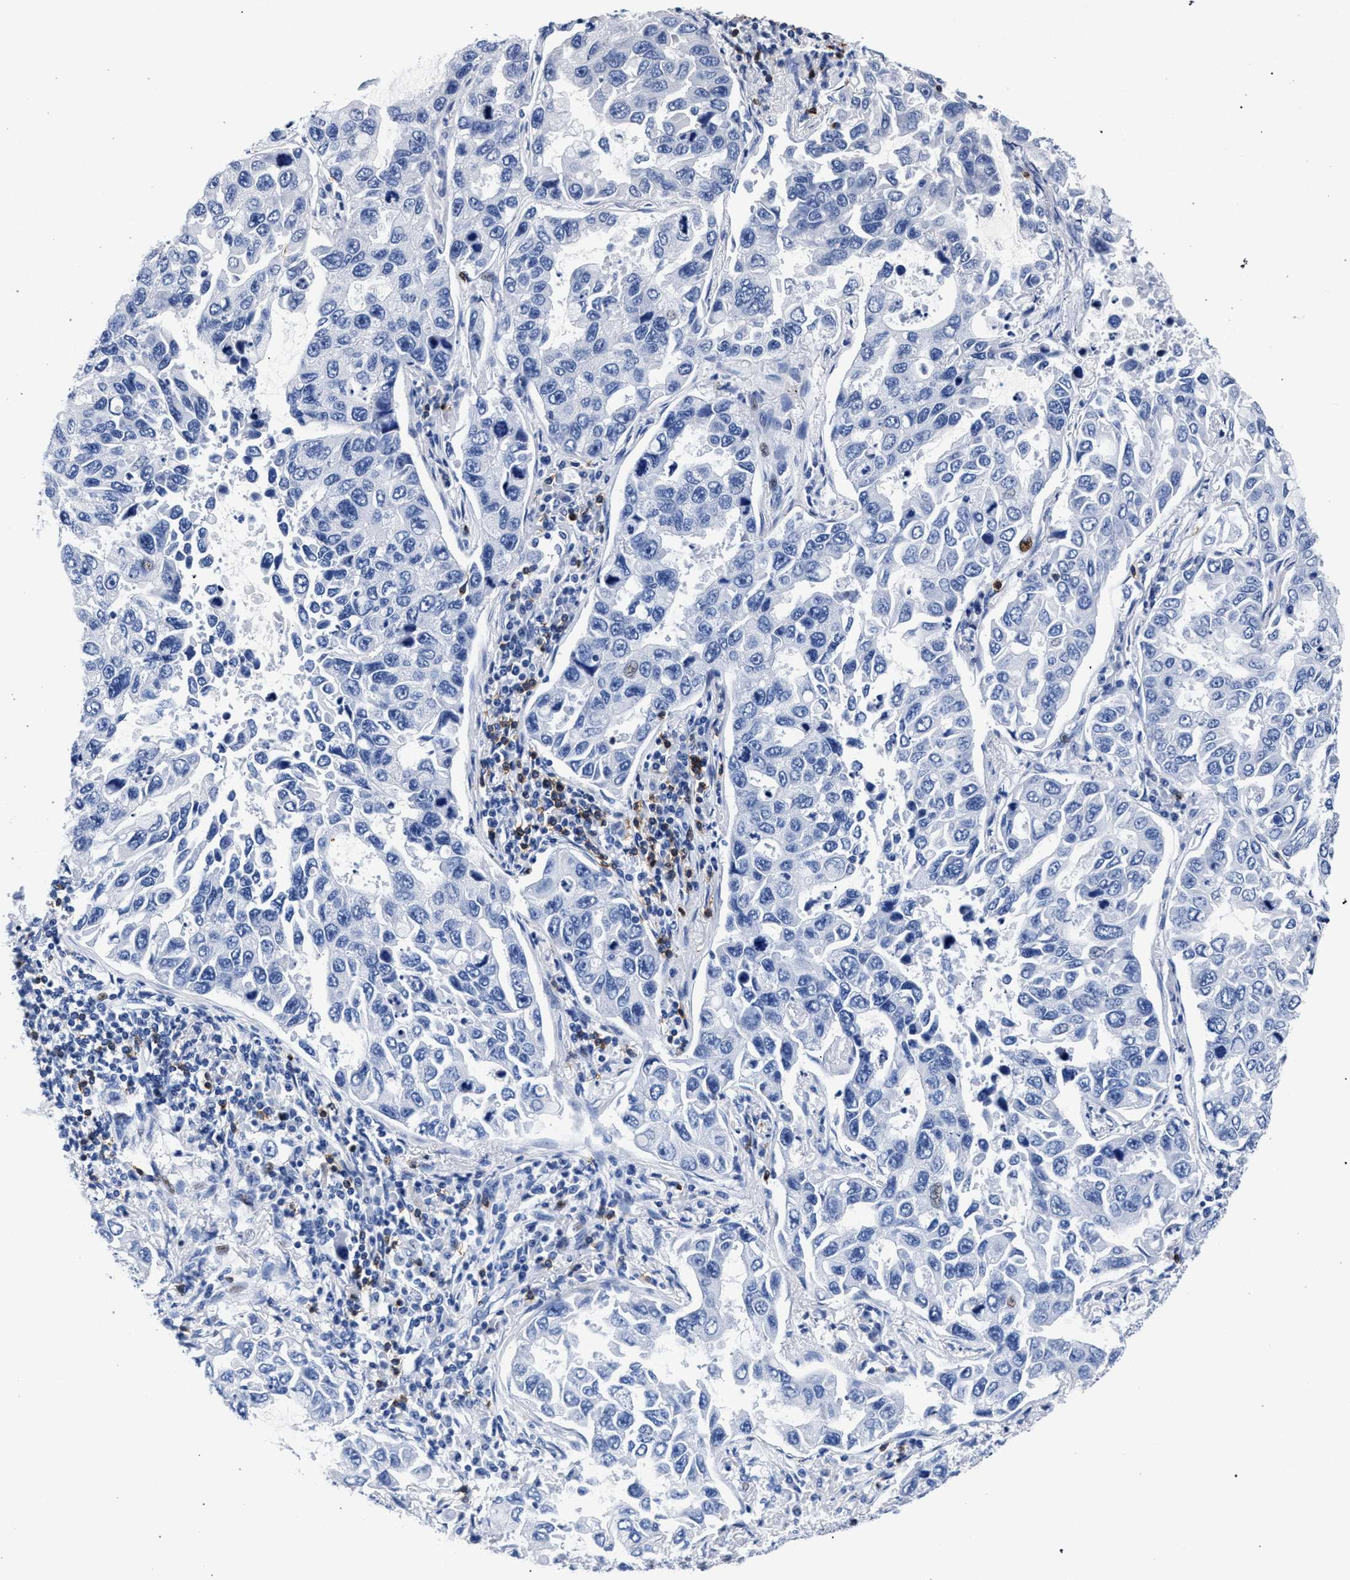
{"staining": {"intensity": "negative", "quantity": "none", "location": "none"}, "tissue": "lung cancer", "cell_type": "Tumor cells", "image_type": "cancer", "snomed": [{"axis": "morphology", "description": "Adenocarcinoma, NOS"}, {"axis": "topography", "description": "Lung"}], "caption": "There is no significant positivity in tumor cells of lung cancer.", "gene": "KLRK1", "patient": {"sex": "male", "age": 64}}